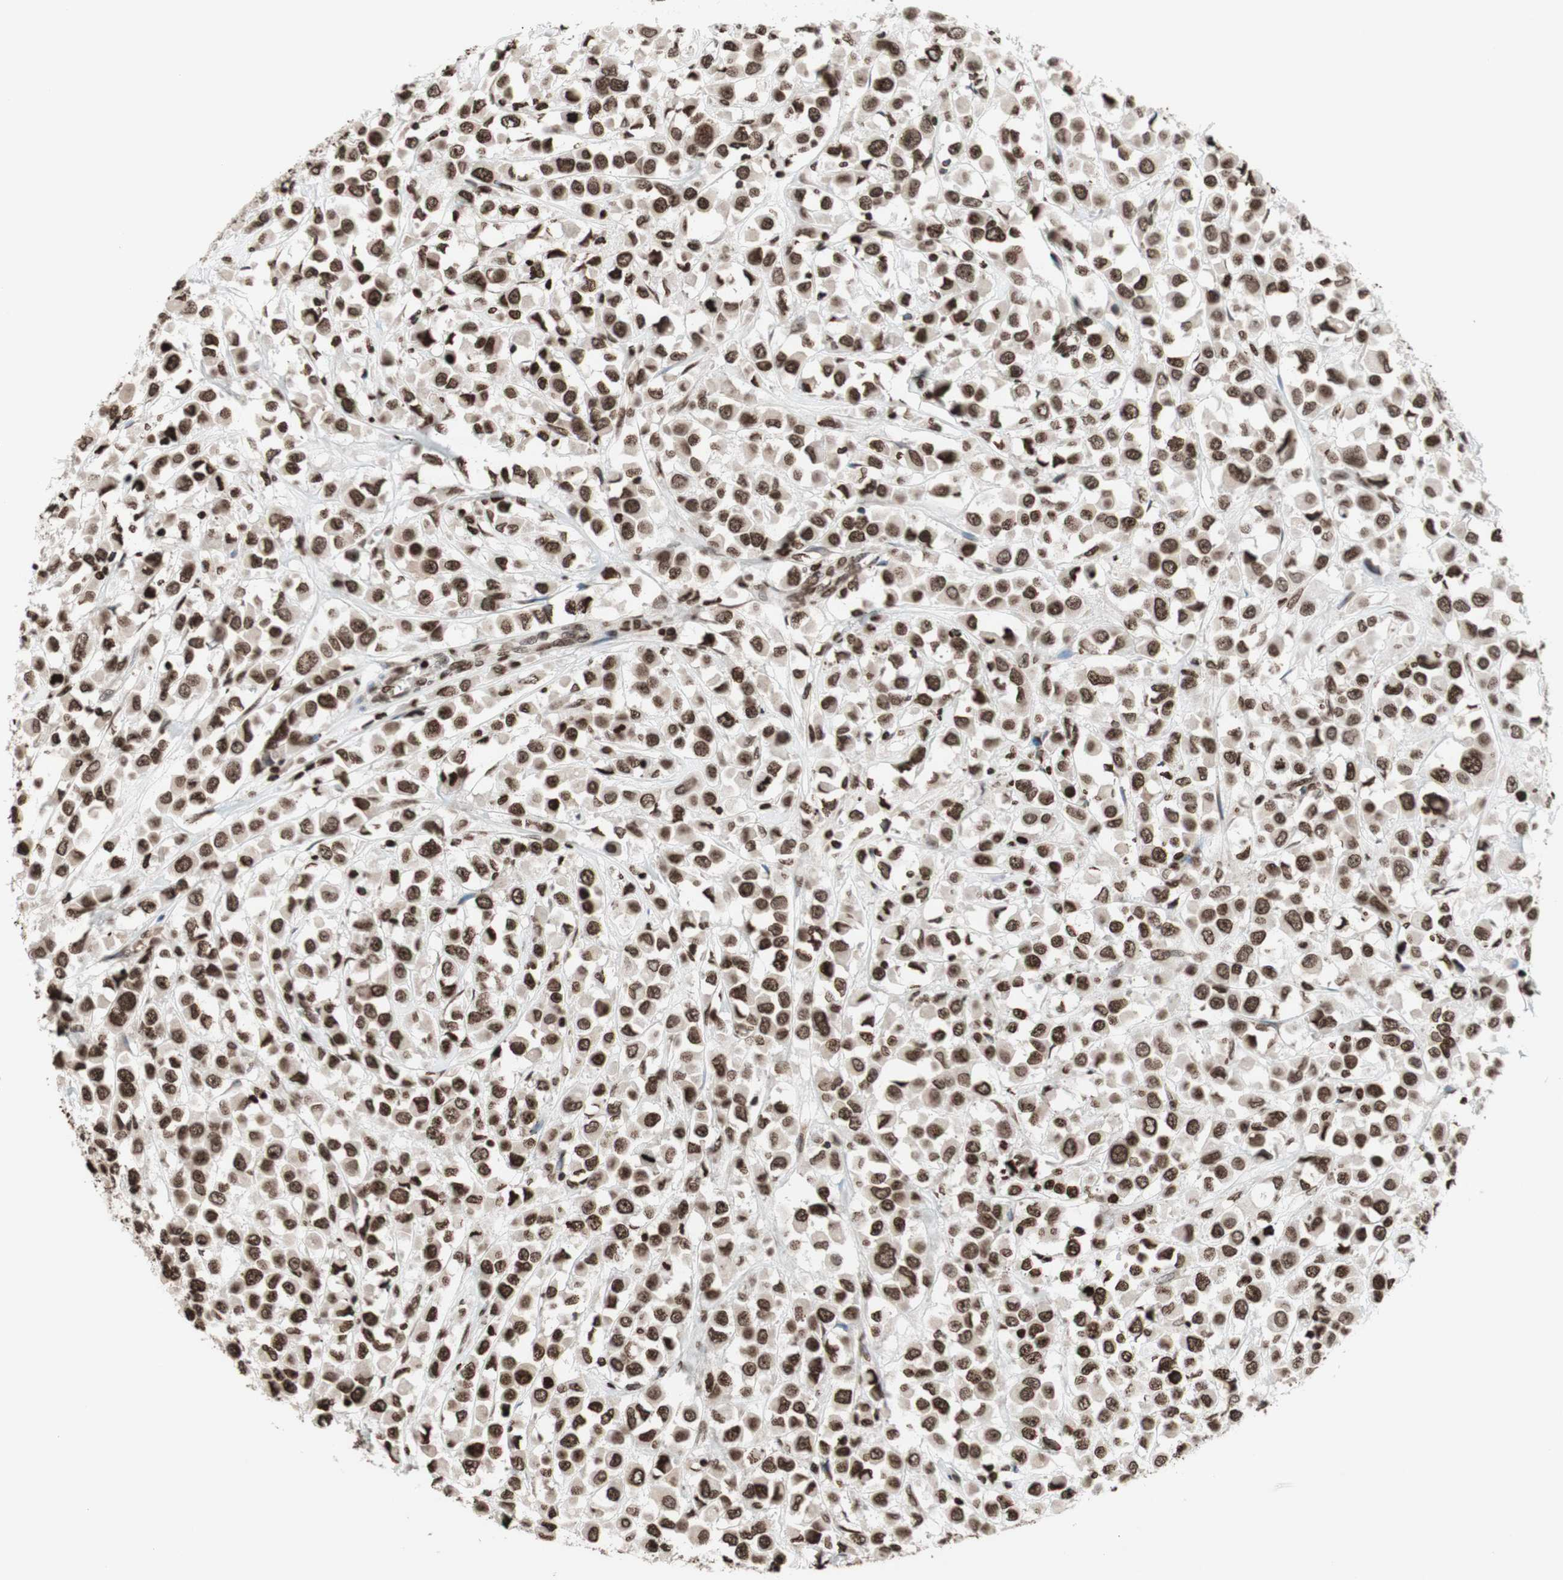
{"staining": {"intensity": "moderate", "quantity": ">75%", "location": "nuclear"}, "tissue": "breast cancer", "cell_type": "Tumor cells", "image_type": "cancer", "snomed": [{"axis": "morphology", "description": "Duct carcinoma"}, {"axis": "topography", "description": "Breast"}], "caption": "Intraductal carcinoma (breast) was stained to show a protein in brown. There is medium levels of moderate nuclear positivity in approximately >75% of tumor cells.", "gene": "NCOA3", "patient": {"sex": "female", "age": 61}}